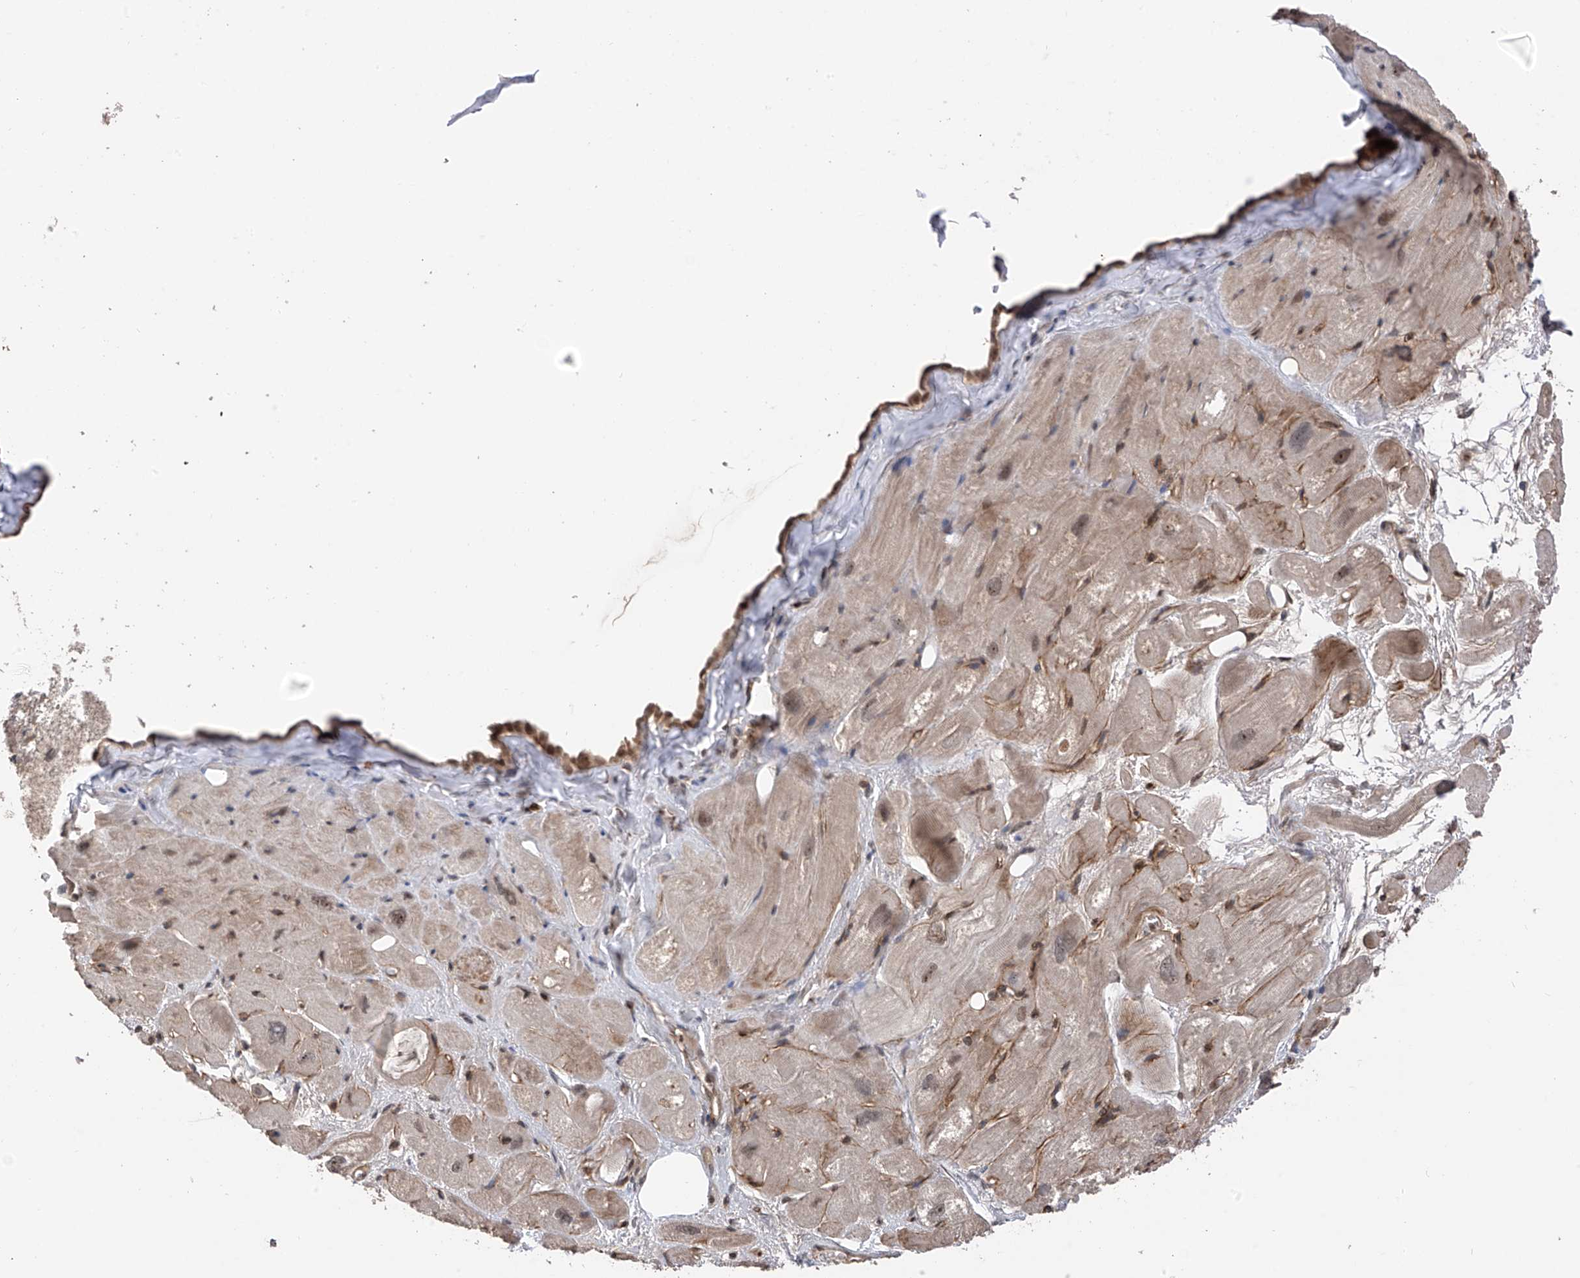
{"staining": {"intensity": "weak", "quantity": "<25%", "location": "cytoplasmic/membranous,nuclear"}, "tissue": "heart muscle", "cell_type": "Cardiomyocytes", "image_type": "normal", "snomed": [{"axis": "morphology", "description": "Normal tissue, NOS"}, {"axis": "topography", "description": "Heart"}], "caption": "The immunohistochemistry (IHC) image has no significant staining in cardiomyocytes of heart muscle. Brightfield microscopy of immunohistochemistry (IHC) stained with DAB (3,3'-diaminobenzidine) (brown) and hematoxylin (blue), captured at high magnification.", "gene": "DNAJC9", "patient": {"sex": "male", "age": 50}}